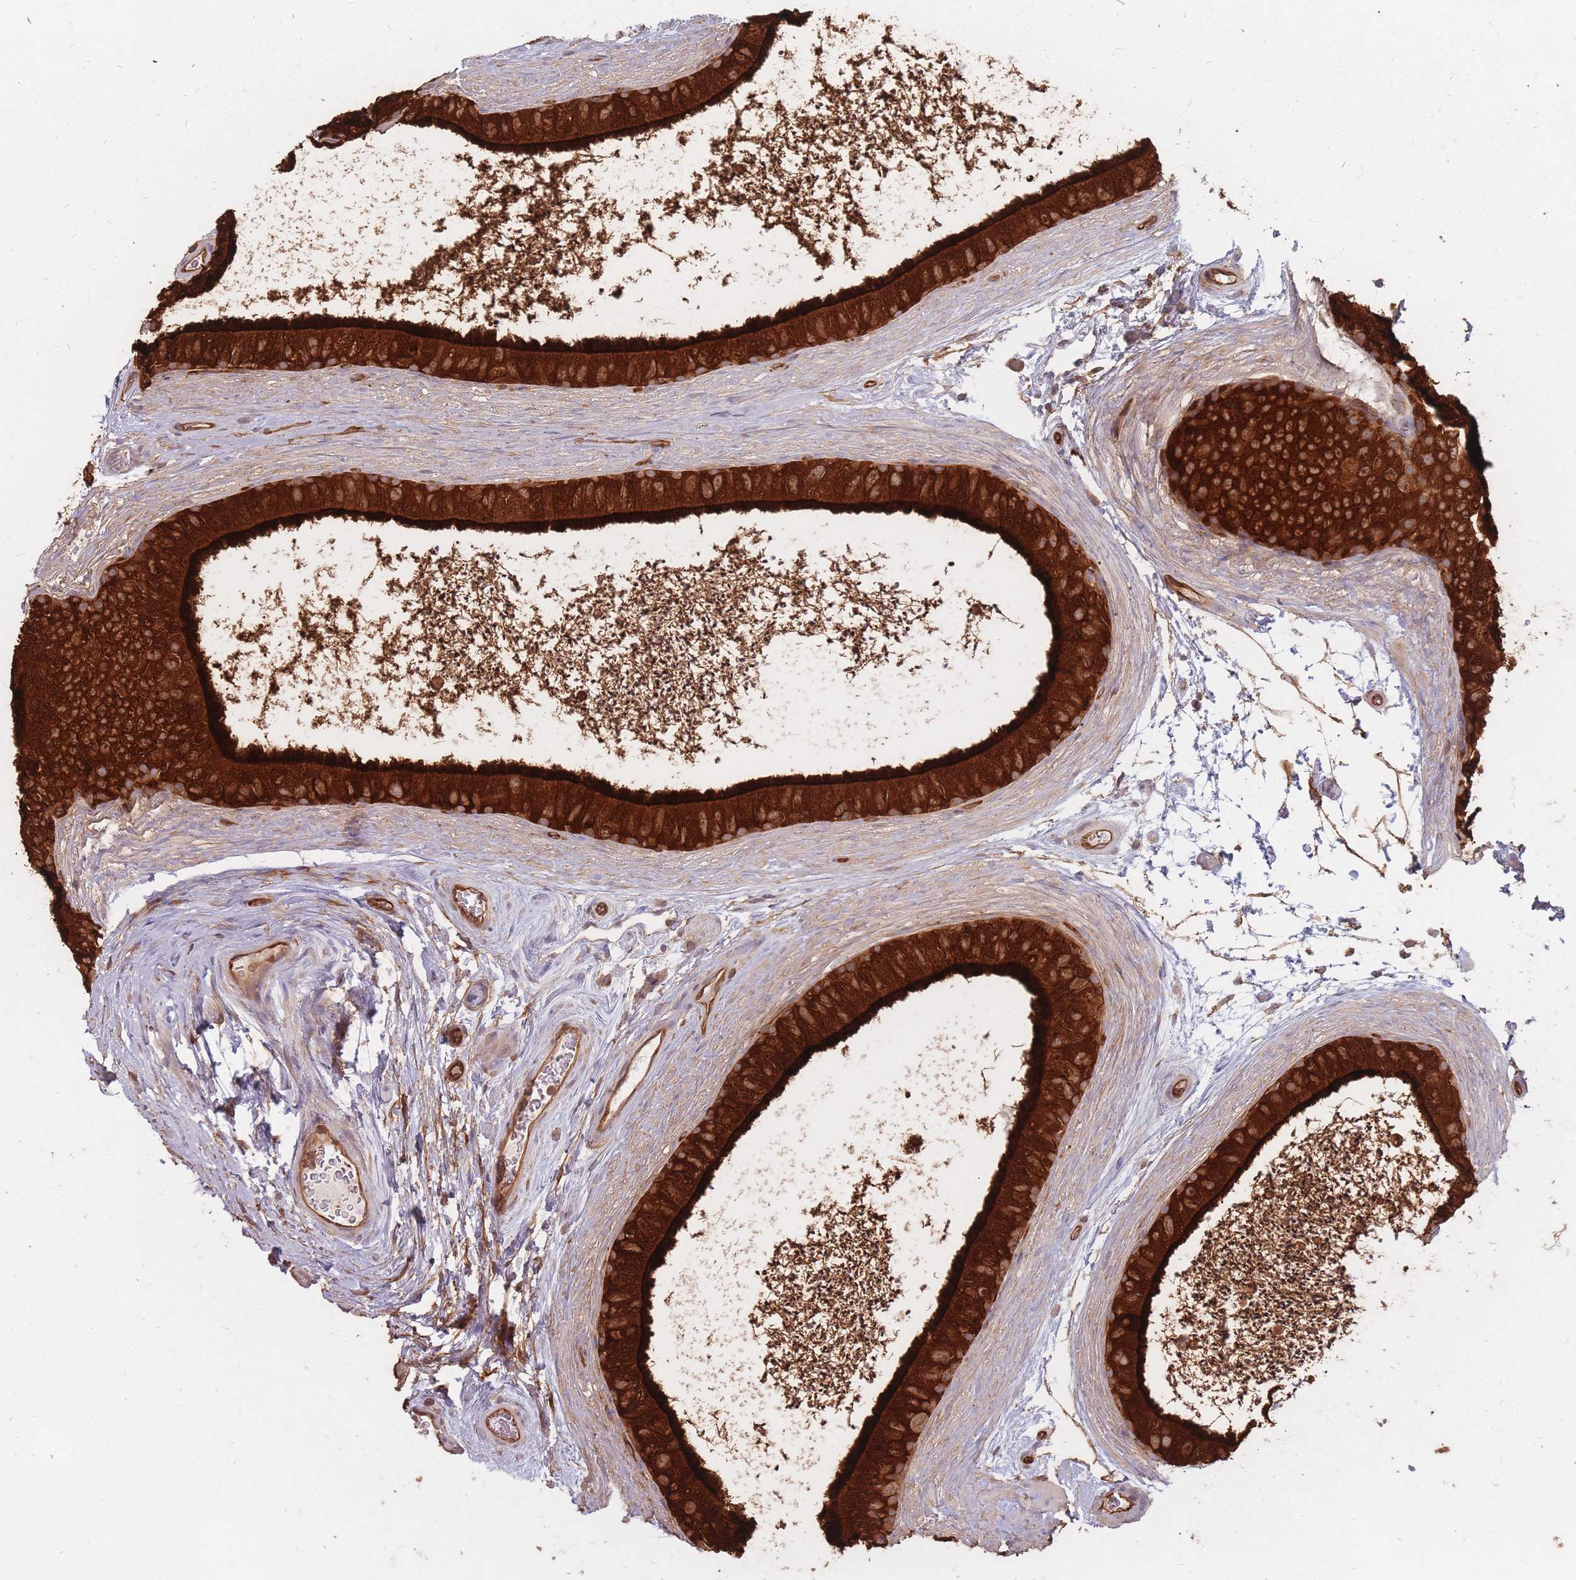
{"staining": {"intensity": "strong", "quantity": ">75%", "location": "cytoplasmic/membranous"}, "tissue": "epididymis", "cell_type": "Glandular cells", "image_type": "normal", "snomed": [{"axis": "morphology", "description": "Normal tissue, NOS"}, {"axis": "topography", "description": "Epididymis"}], "caption": "Immunohistochemical staining of normal human epididymis exhibits high levels of strong cytoplasmic/membranous expression in about >75% of glandular cells. The protein is stained brown, and the nuclei are stained in blue (DAB IHC with brightfield microscopy, high magnification).", "gene": "PLS3", "patient": {"sex": "male", "age": 50}}